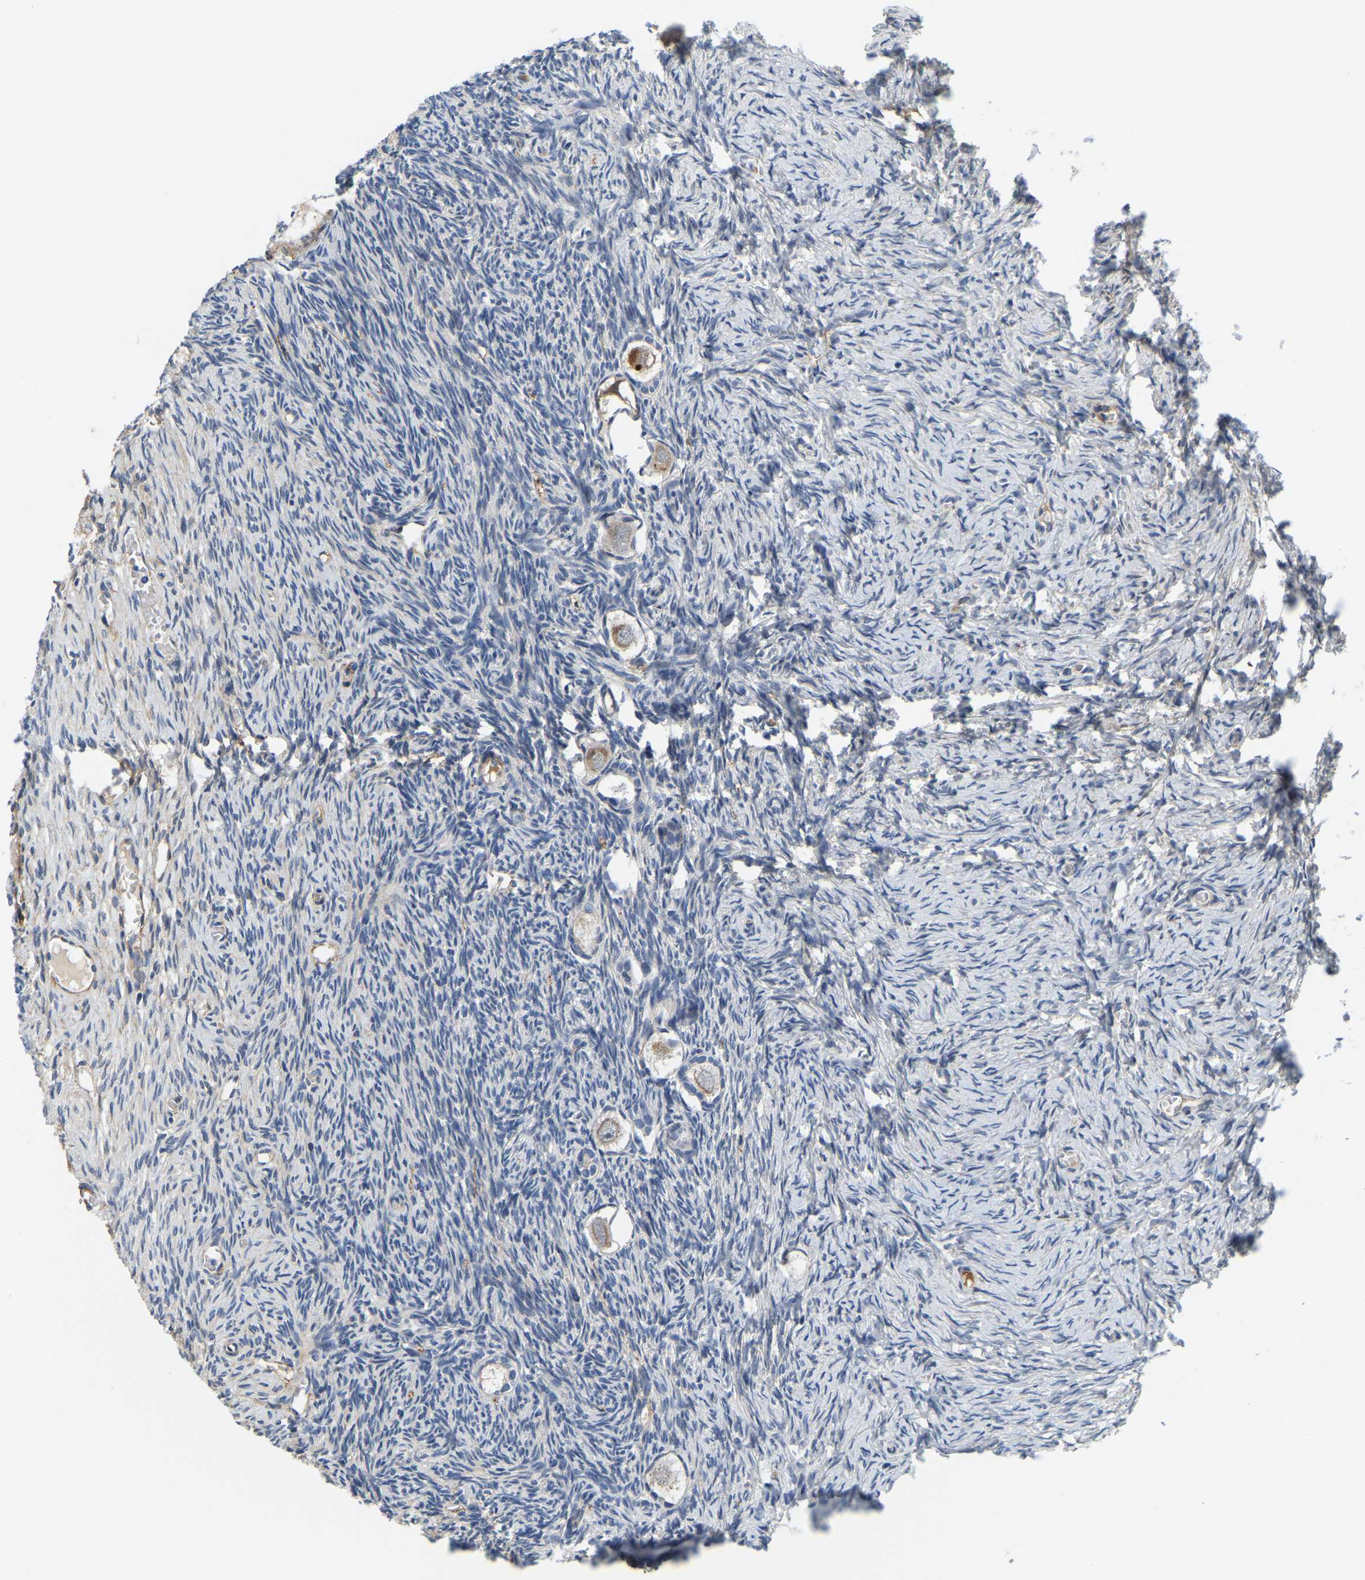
{"staining": {"intensity": "weak", "quantity": ">75%", "location": "cytoplasmic/membranous"}, "tissue": "ovary", "cell_type": "Follicle cells", "image_type": "normal", "snomed": [{"axis": "morphology", "description": "Normal tissue, NOS"}, {"axis": "topography", "description": "Ovary"}], "caption": "High-magnification brightfield microscopy of unremarkable ovary stained with DAB (3,3'-diaminobenzidine) (brown) and counterstained with hematoxylin (blue). follicle cells exhibit weak cytoplasmic/membranous expression is present in approximately>75% of cells.", "gene": "LIAS", "patient": {"sex": "female", "age": 27}}